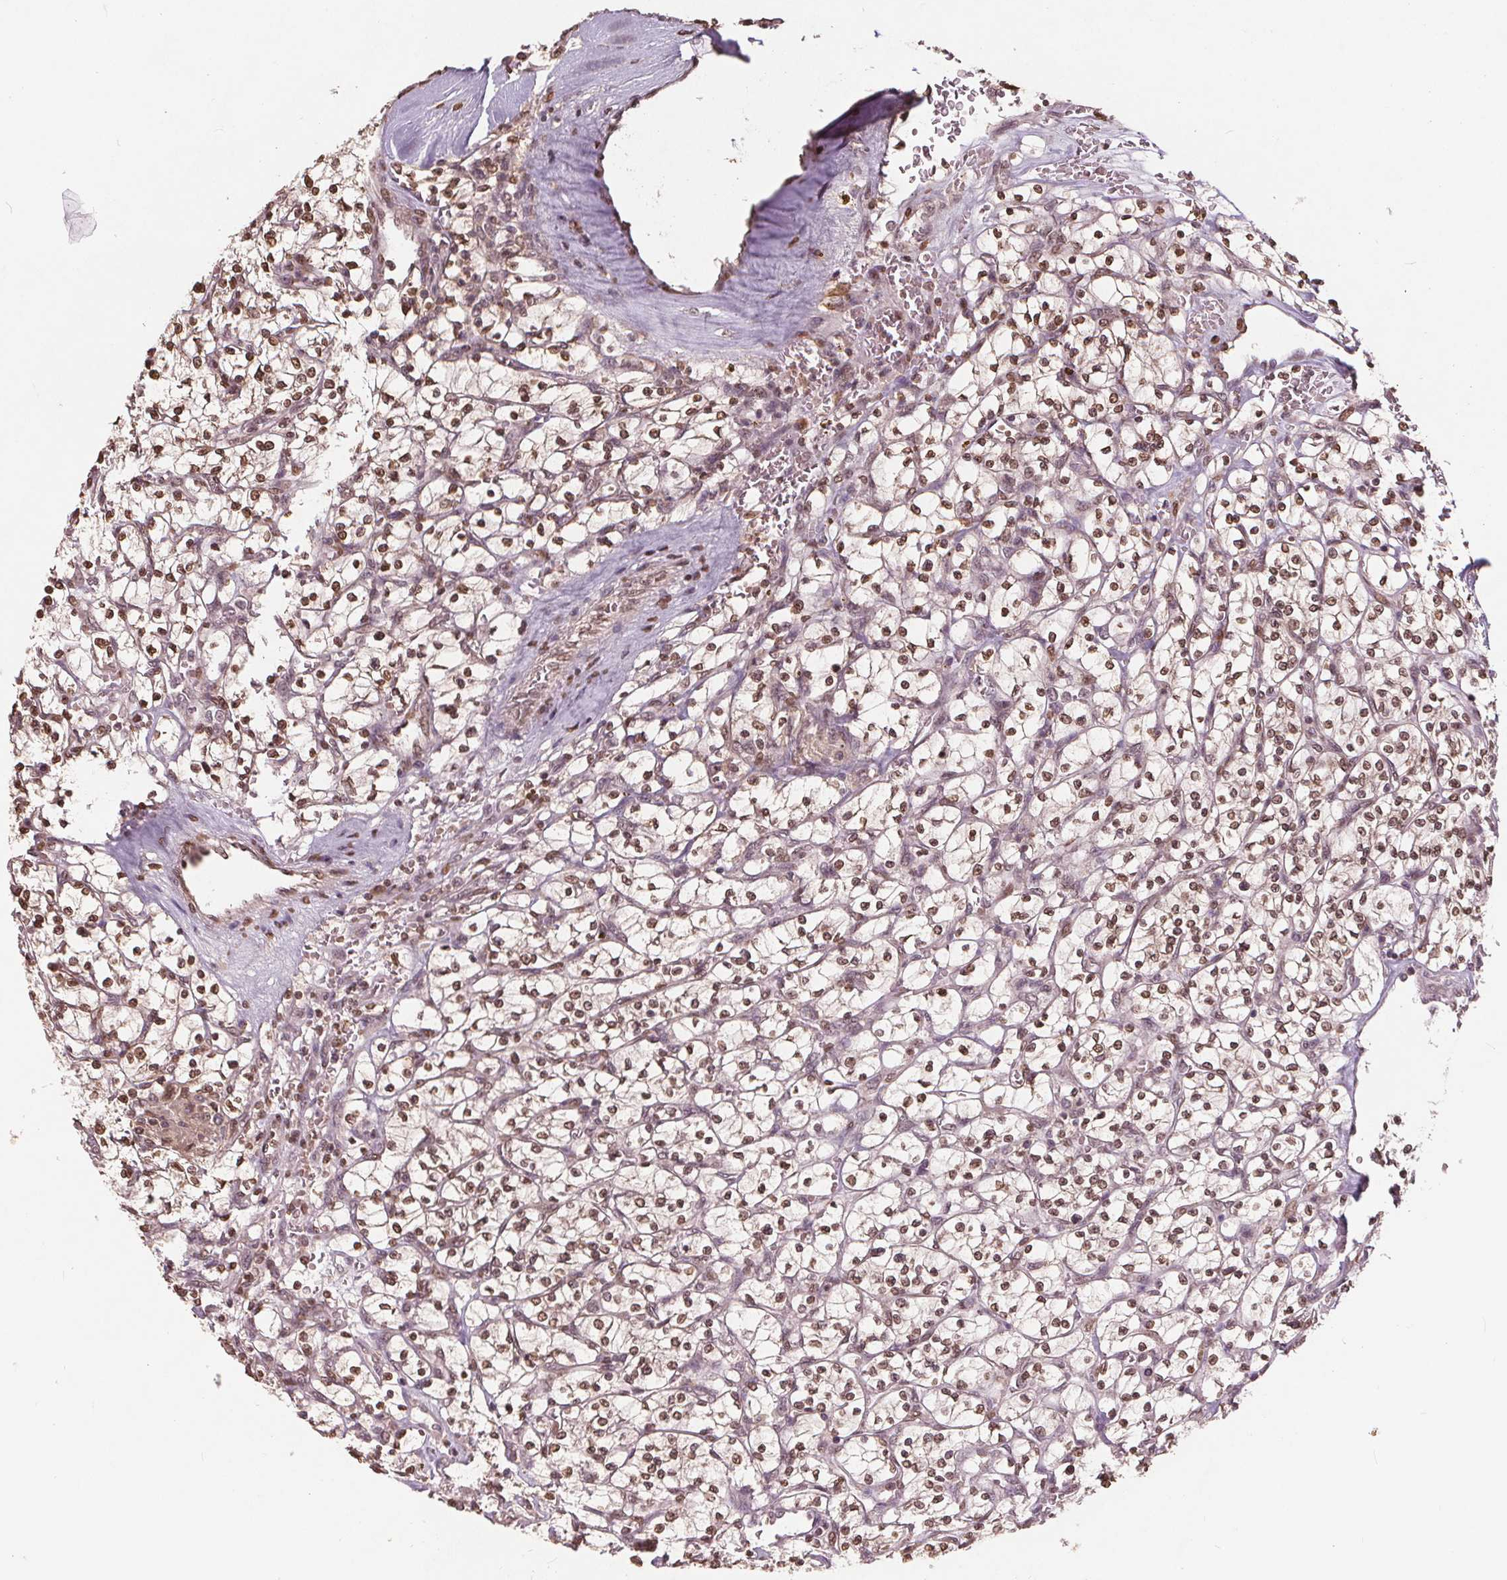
{"staining": {"intensity": "moderate", "quantity": ">75%", "location": "nuclear"}, "tissue": "renal cancer", "cell_type": "Tumor cells", "image_type": "cancer", "snomed": [{"axis": "morphology", "description": "Adenocarcinoma, NOS"}, {"axis": "topography", "description": "Kidney"}], "caption": "Renal adenocarcinoma stained with DAB immunohistochemistry (IHC) displays medium levels of moderate nuclear staining in about >75% of tumor cells.", "gene": "HIF1AN", "patient": {"sex": "female", "age": 64}}